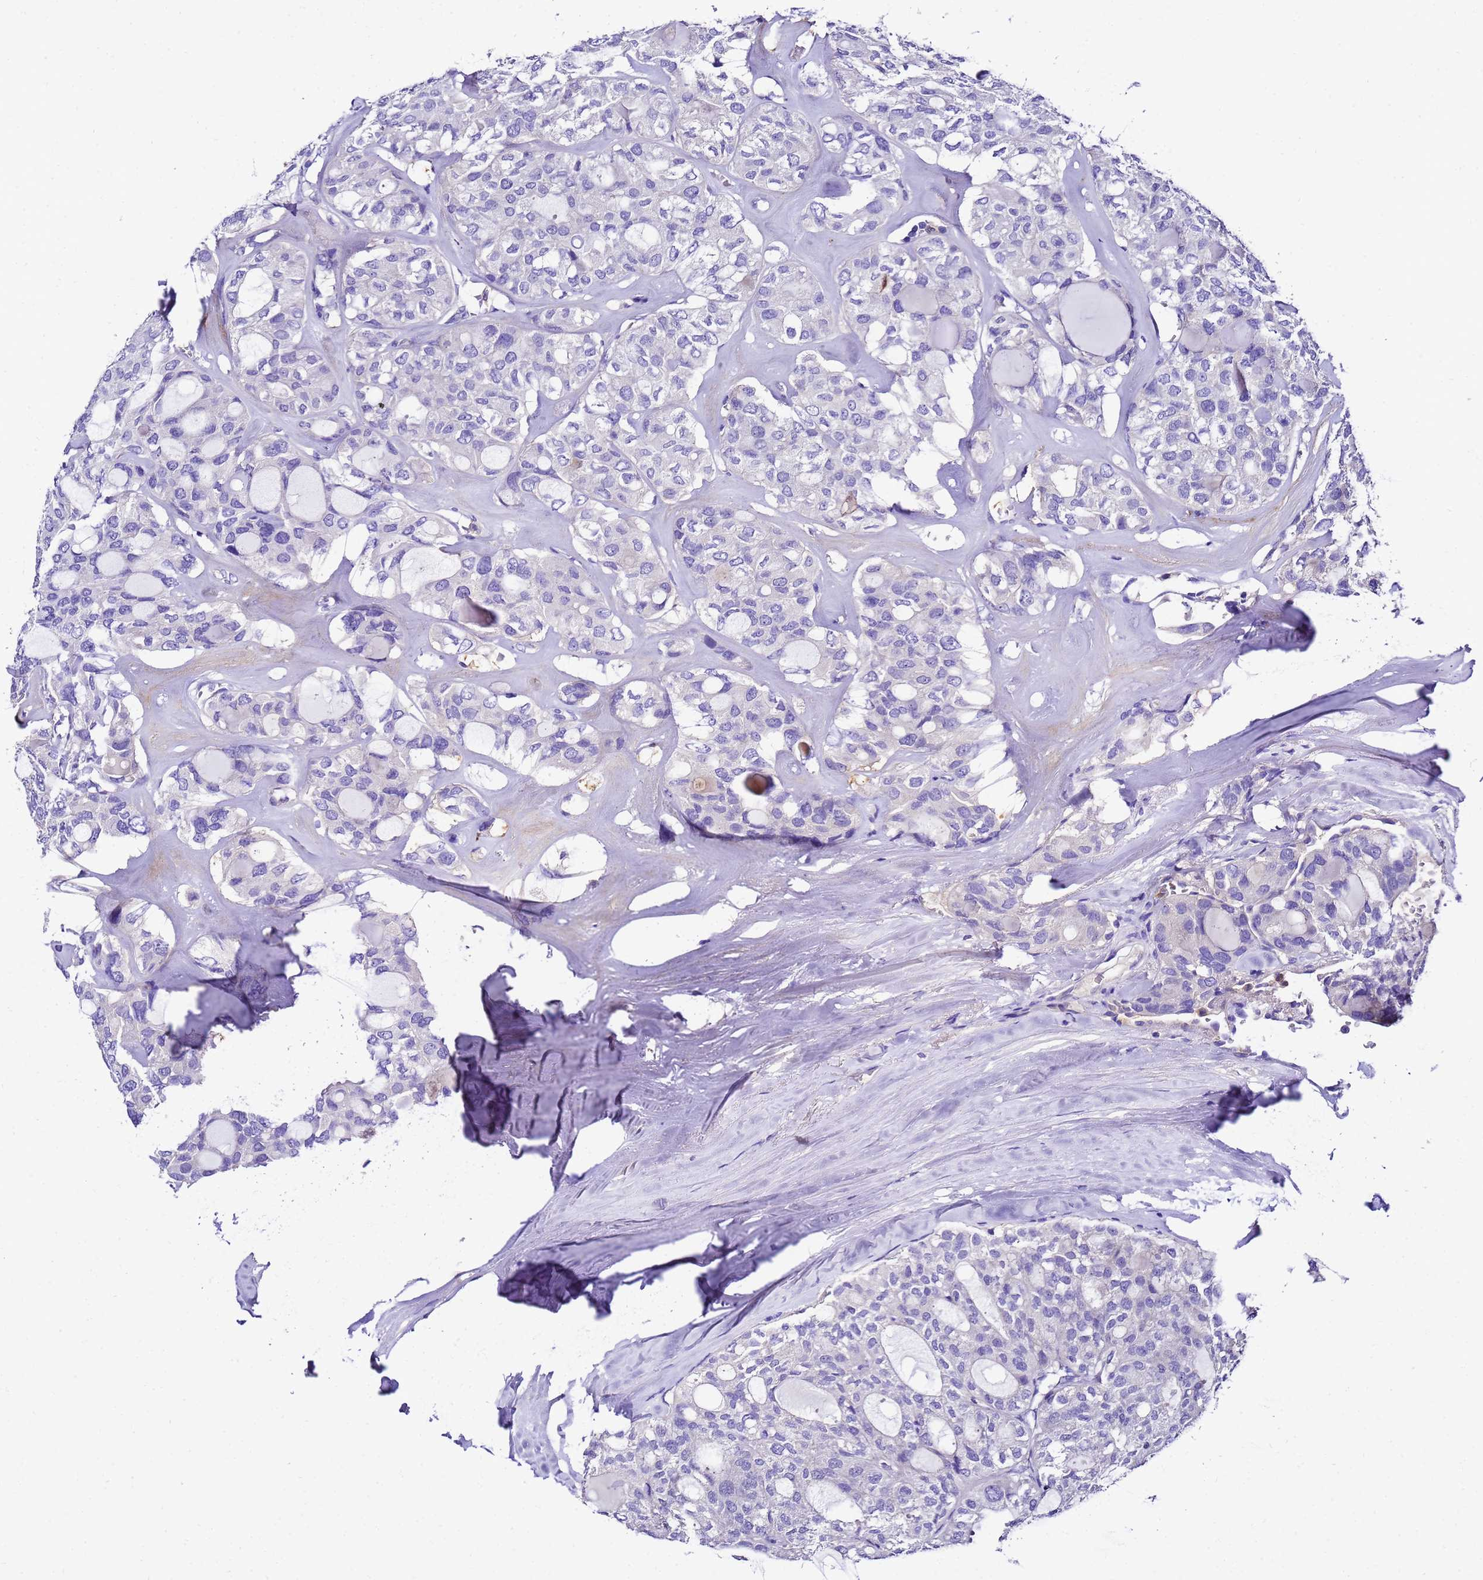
{"staining": {"intensity": "negative", "quantity": "none", "location": "none"}, "tissue": "thyroid cancer", "cell_type": "Tumor cells", "image_type": "cancer", "snomed": [{"axis": "morphology", "description": "Follicular adenoma carcinoma, NOS"}, {"axis": "topography", "description": "Thyroid gland"}], "caption": "Tumor cells are negative for protein expression in human thyroid cancer.", "gene": "UGT2A1", "patient": {"sex": "male", "age": 75}}